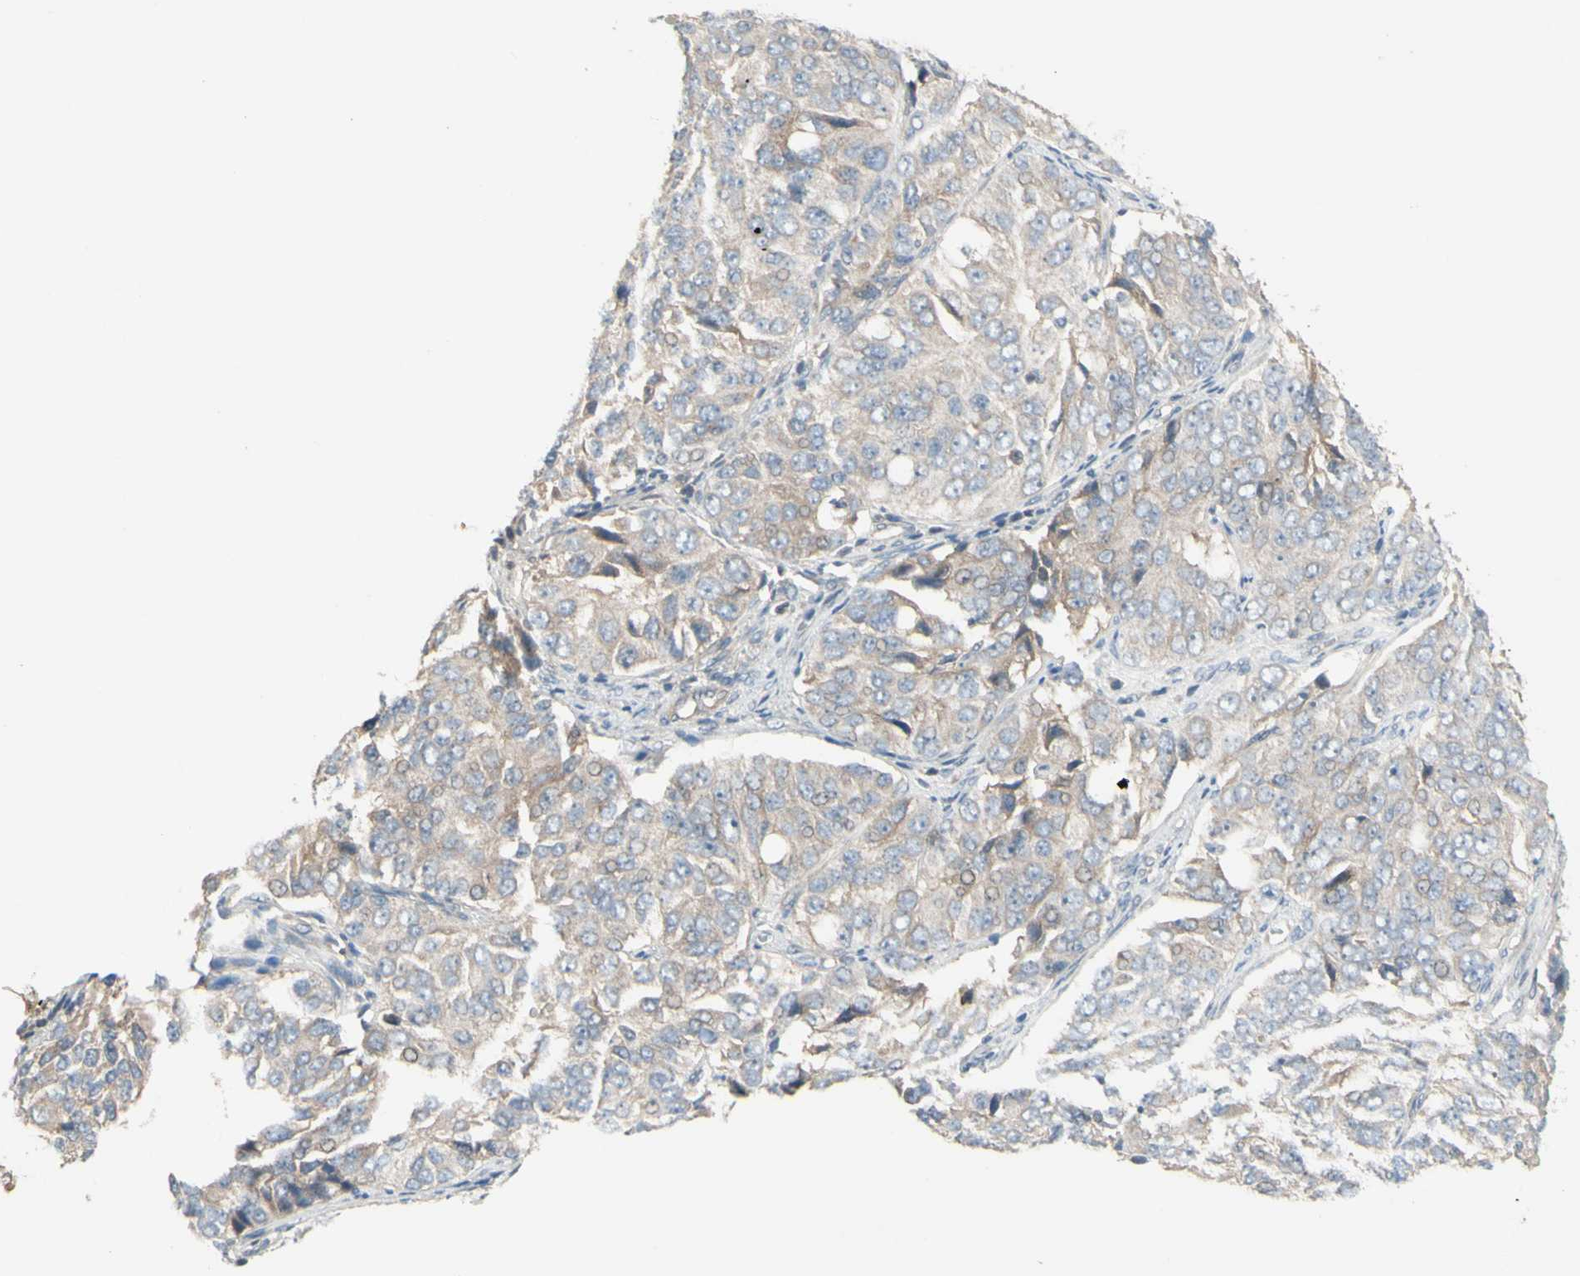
{"staining": {"intensity": "weak", "quantity": ">75%", "location": "cytoplasmic/membranous"}, "tissue": "ovarian cancer", "cell_type": "Tumor cells", "image_type": "cancer", "snomed": [{"axis": "morphology", "description": "Carcinoma, endometroid"}, {"axis": "topography", "description": "Ovary"}], "caption": "An image of ovarian endometroid carcinoma stained for a protein shows weak cytoplasmic/membranous brown staining in tumor cells. (DAB (3,3'-diaminobenzidine) = brown stain, brightfield microscopy at high magnification).", "gene": "AFP", "patient": {"sex": "female", "age": 51}}